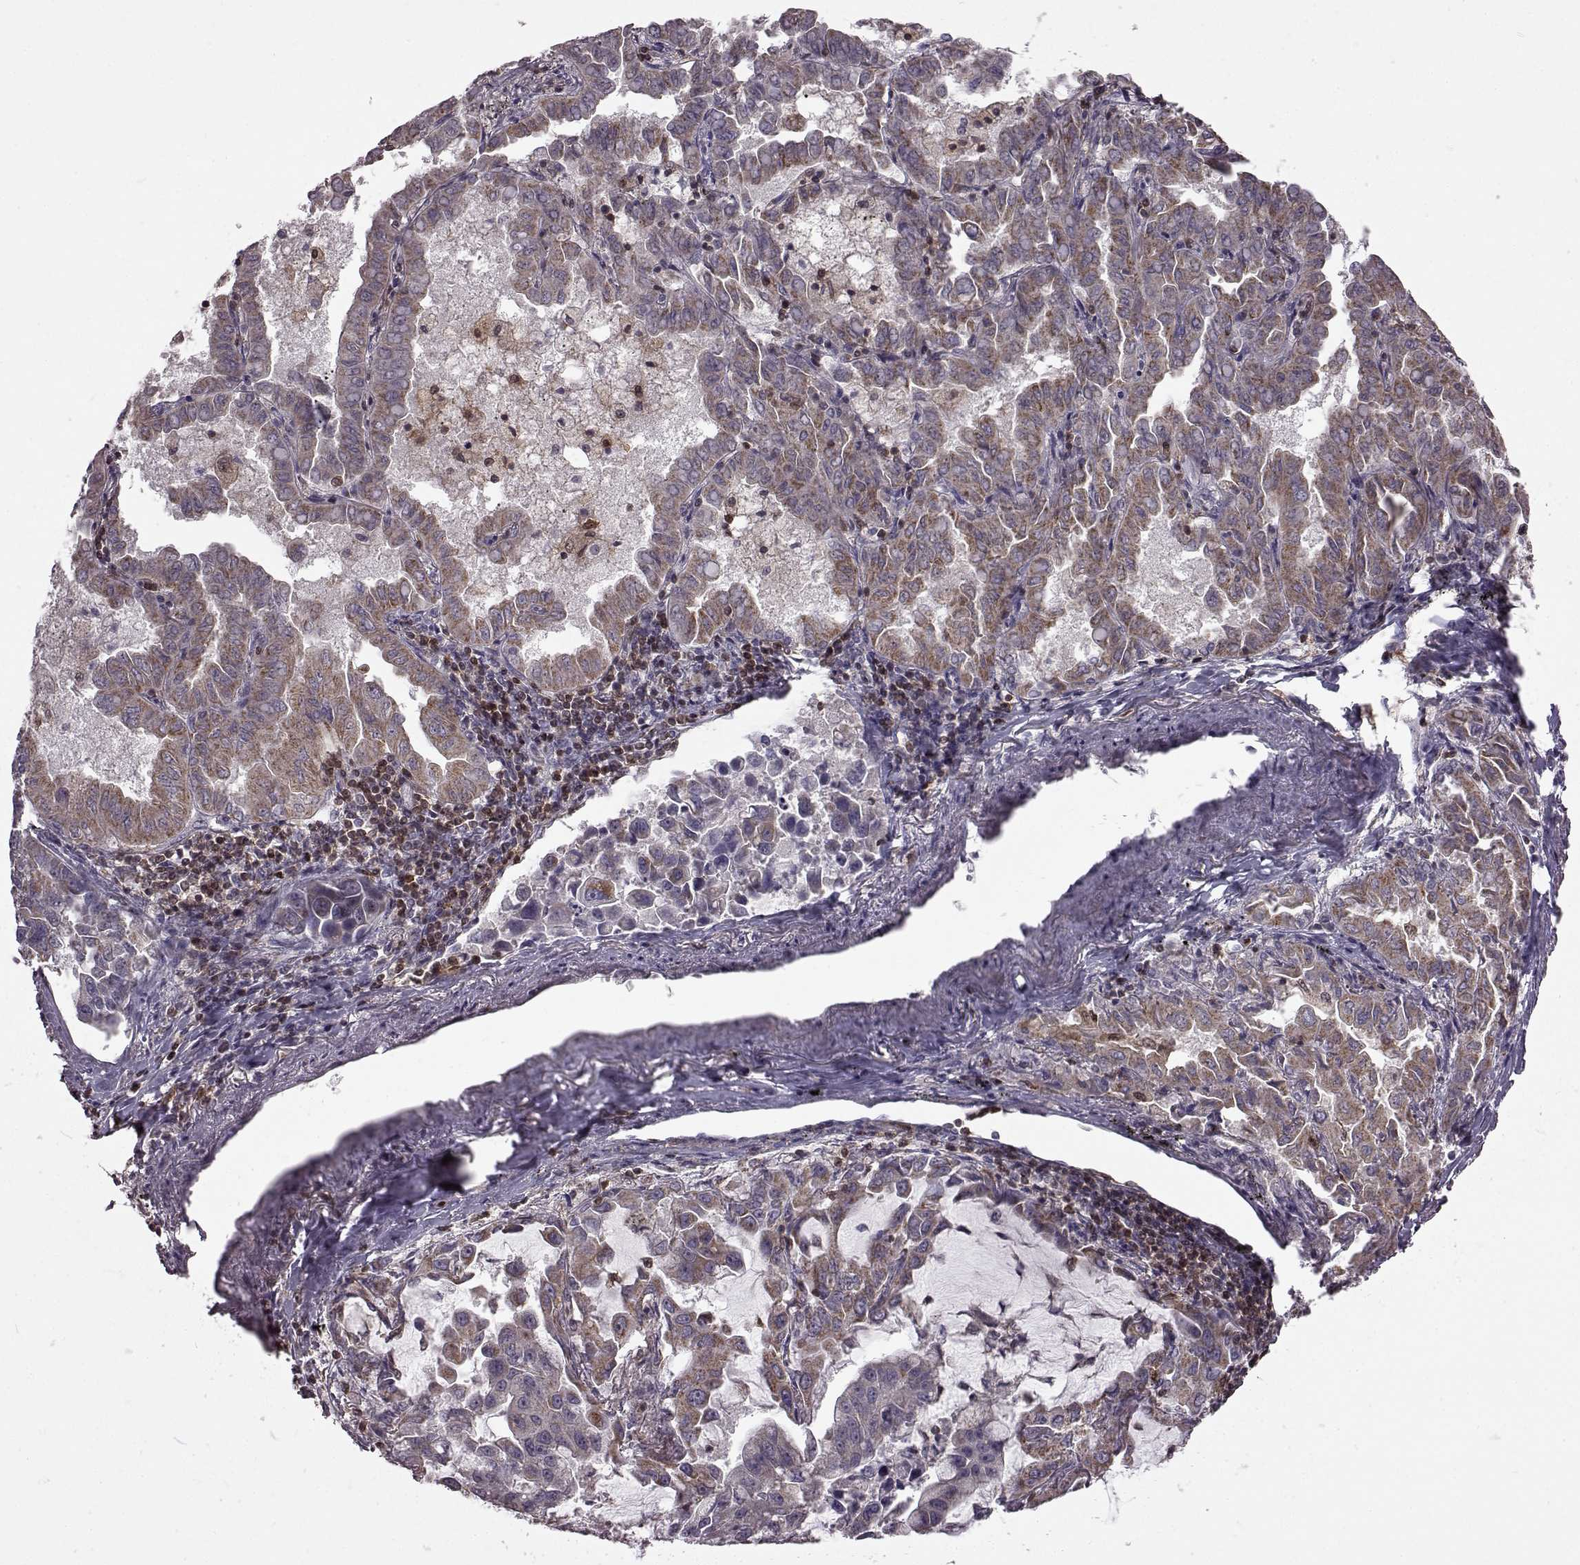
{"staining": {"intensity": "moderate", "quantity": ">75%", "location": "cytoplasmic/membranous"}, "tissue": "lung cancer", "cell_type": "Tumor cells", "image_type": "cancer", "snomed": [{"axis": "morphology", "description": "Adenocarcinoma, NOS"}, {"axis": "topography", "description": "Lung"}], "caption": "Immunohistochemistry of lung adenocarcinoma reveals medium levels of moderate cytoplasmic/membranous staining in approximately >75% of tumor cells. The protein of interest is shown in brown color, while the nuclei are stained blue.", "gene": "DOK2", "patient": {"sex": "male", "age": 64}}